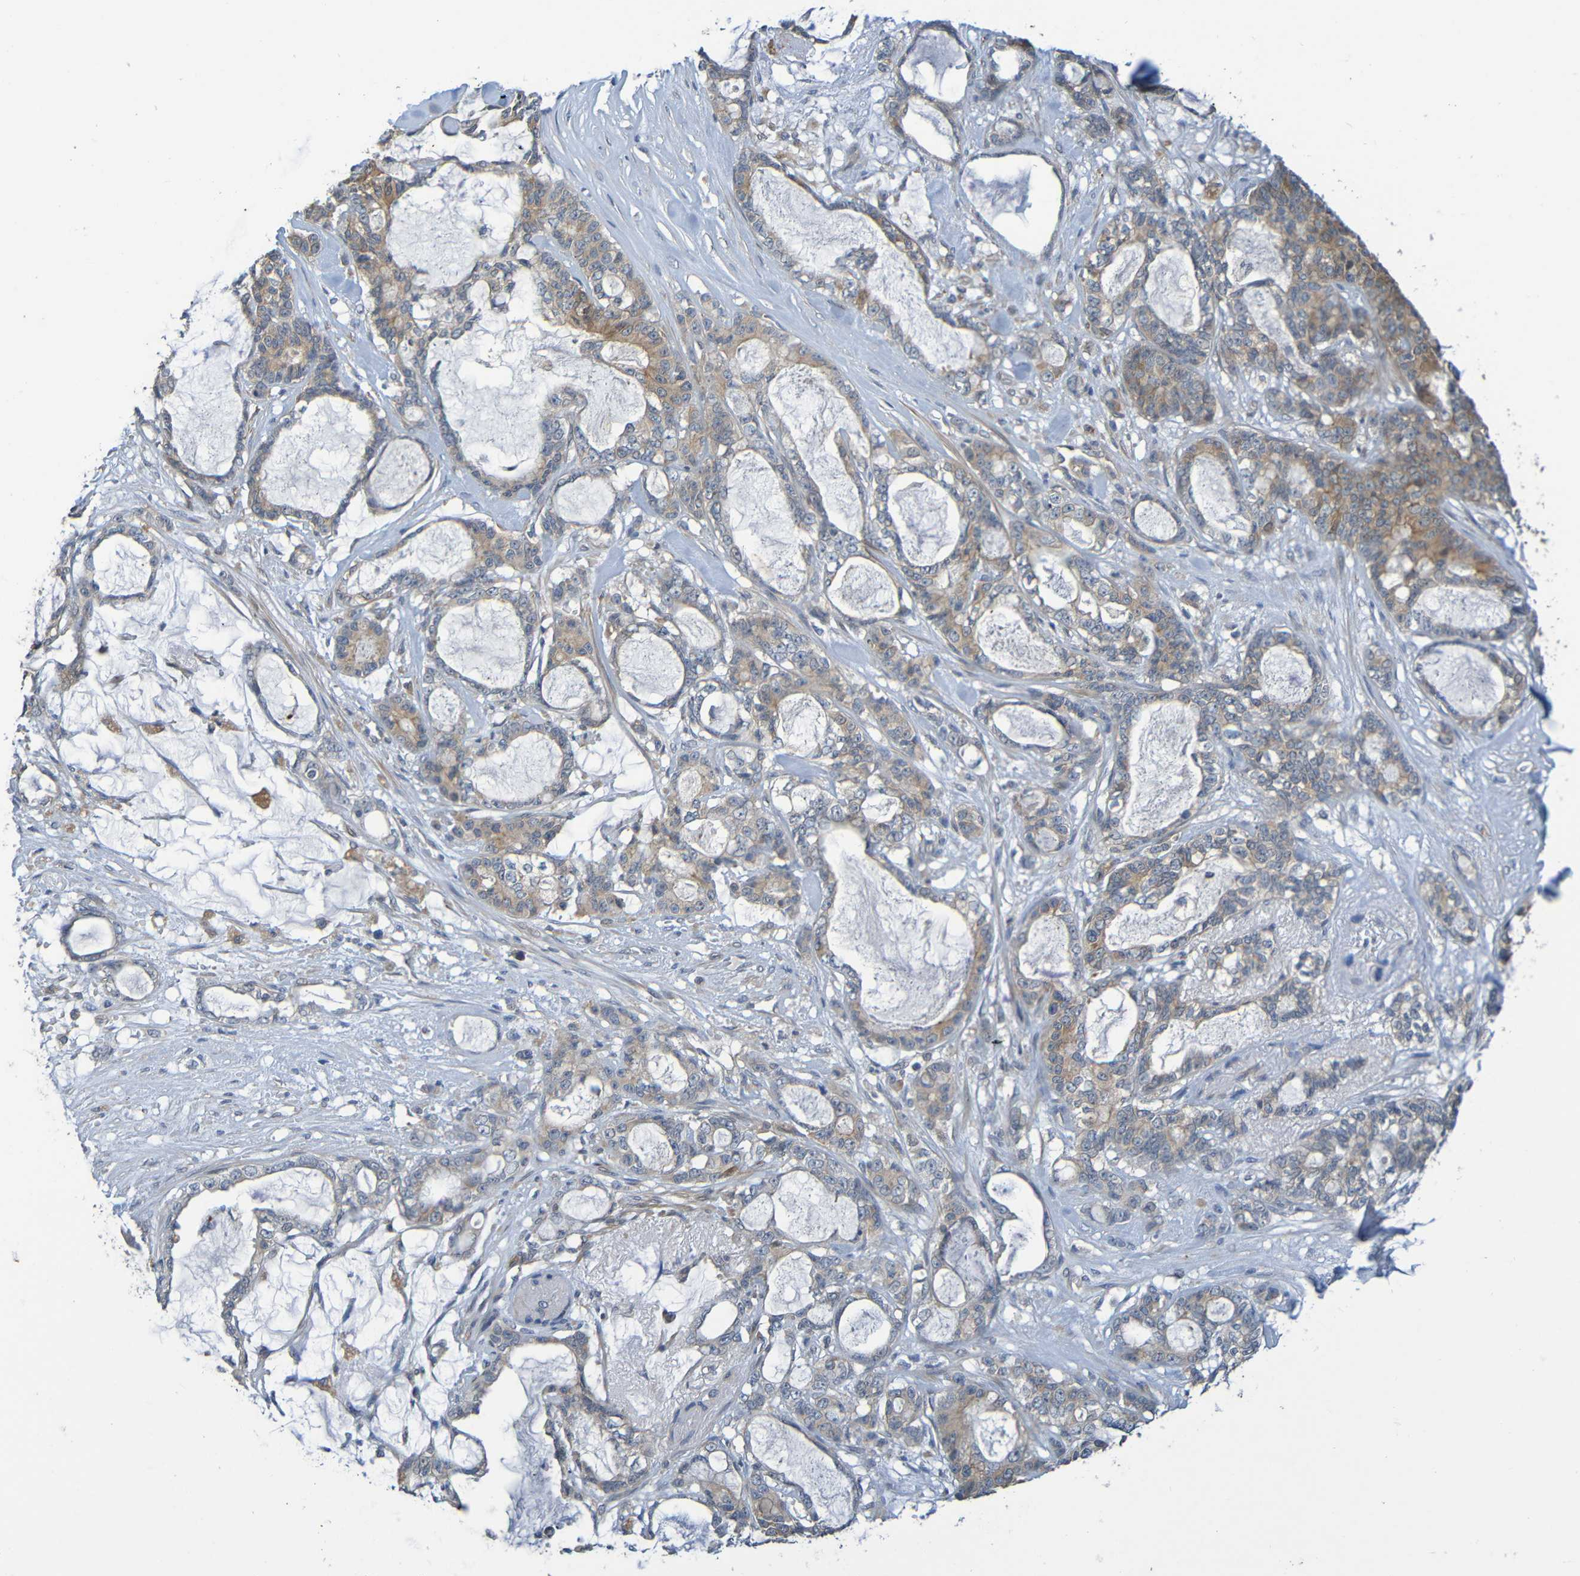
{"staining": {"intensity": "moderate", "quantity": ">75%", "location": "cytoplasmic/membranous"}, "tissue": "pancreatic cancer", "cell_type": "Tumor cells", "image_type": "cancer", "snomed": [{"axis": "morphology", "description": "Adenocarcinoma, NOS"}, {"axis": "topography", "description": "Pancreas"}], "caption": "Tumor cells display moderate cytoplasmic/membranous staining in about >75% of cells in pancreatic adenocarcinoma.", "gene": "CYP4F2", "patient": {"sex": "female", "age": 73}}